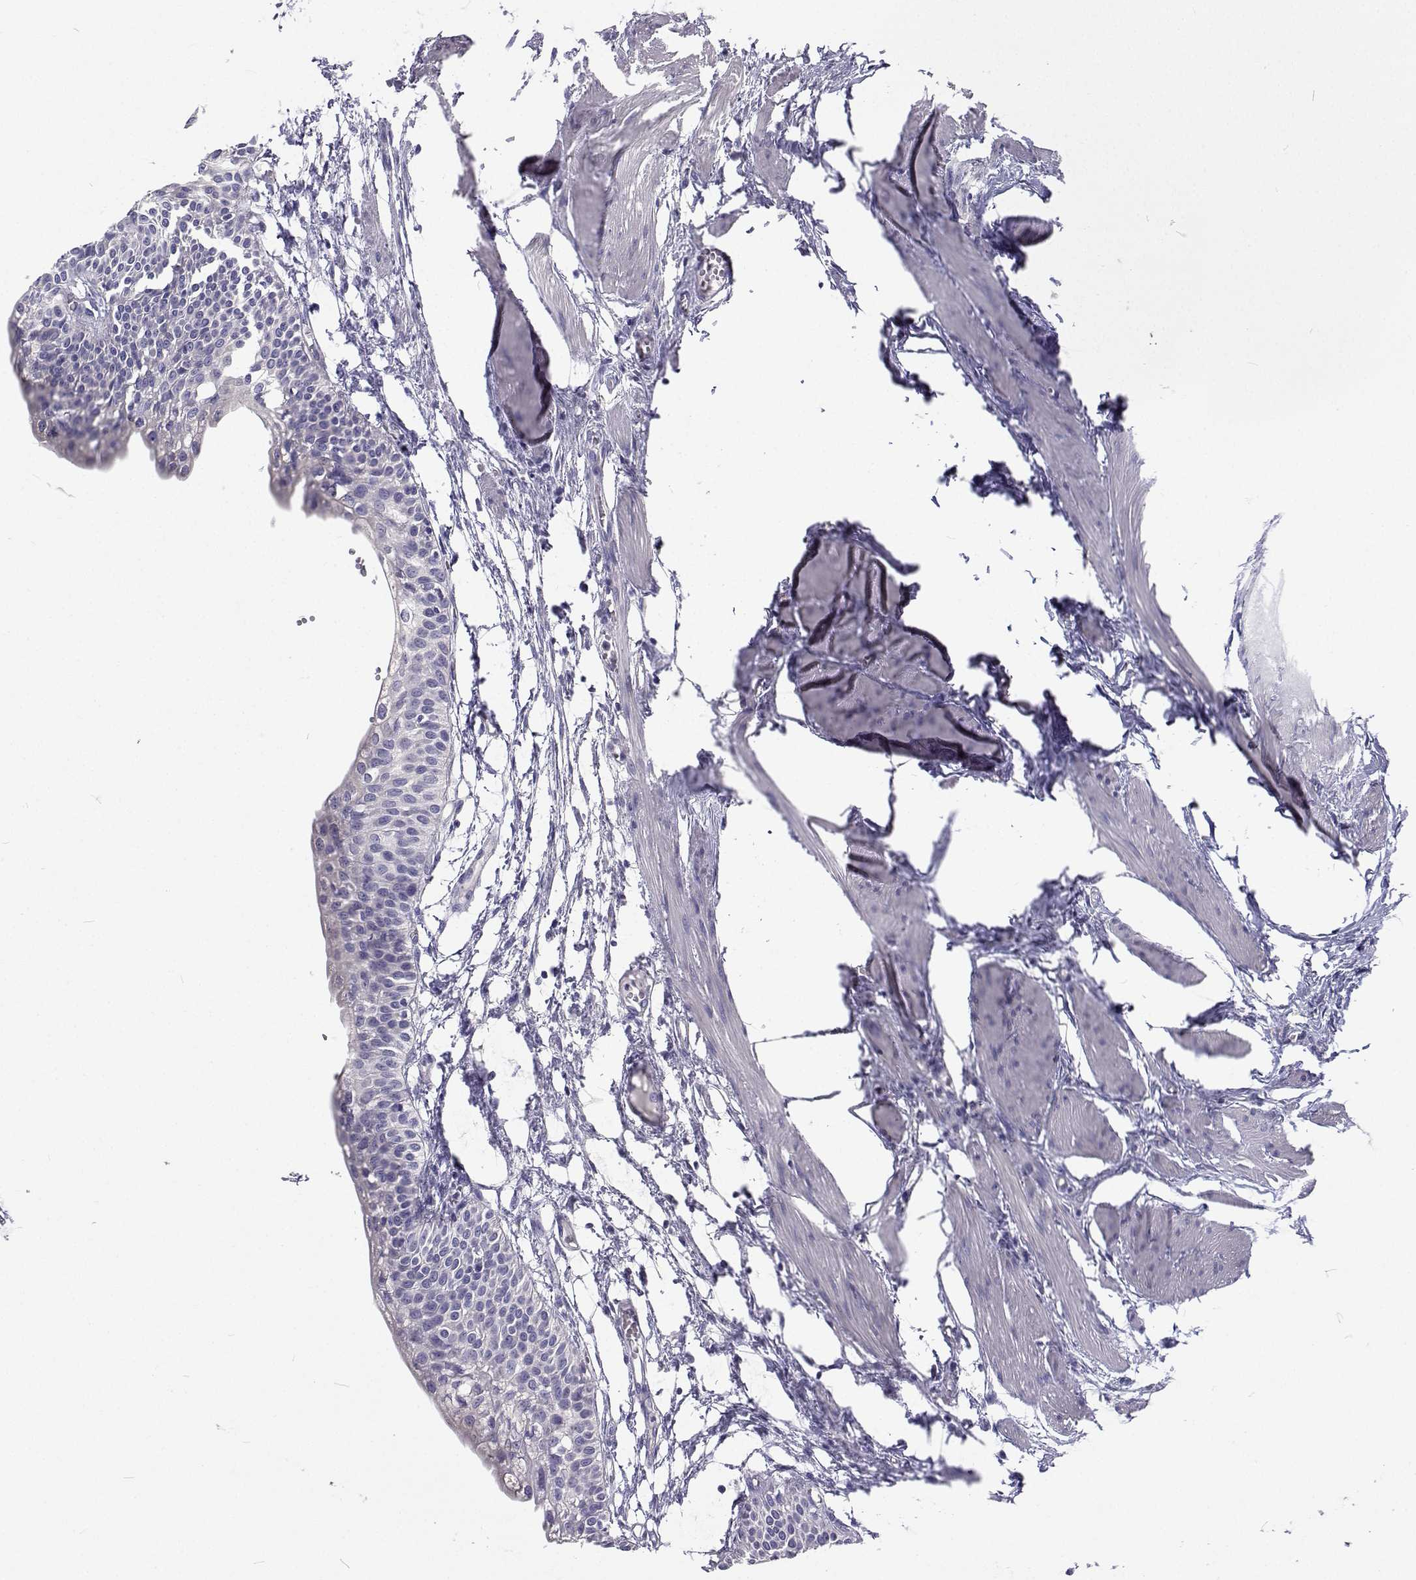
{"staining": {"intensity": "negative", "quantity": "none", "location": "none"}, "tissue": "urinary bladder", "cell_type": "Urothelial cells", "image_type": "normal", "snomed": [{"axis": "morphology", "description": "Normal tissue, NOS"}, {"axis": "topography", "description": "Urinary bladder"}, {"axis": "topography", "description": "Peripheral nerve tissue"}], "caption": "Immunohistochemical staining of benign urinary bladder reveals no significant expression in urothelial cells.", "gene": "LHFPL7", "patient": {"sex": "male", "age": 55}}